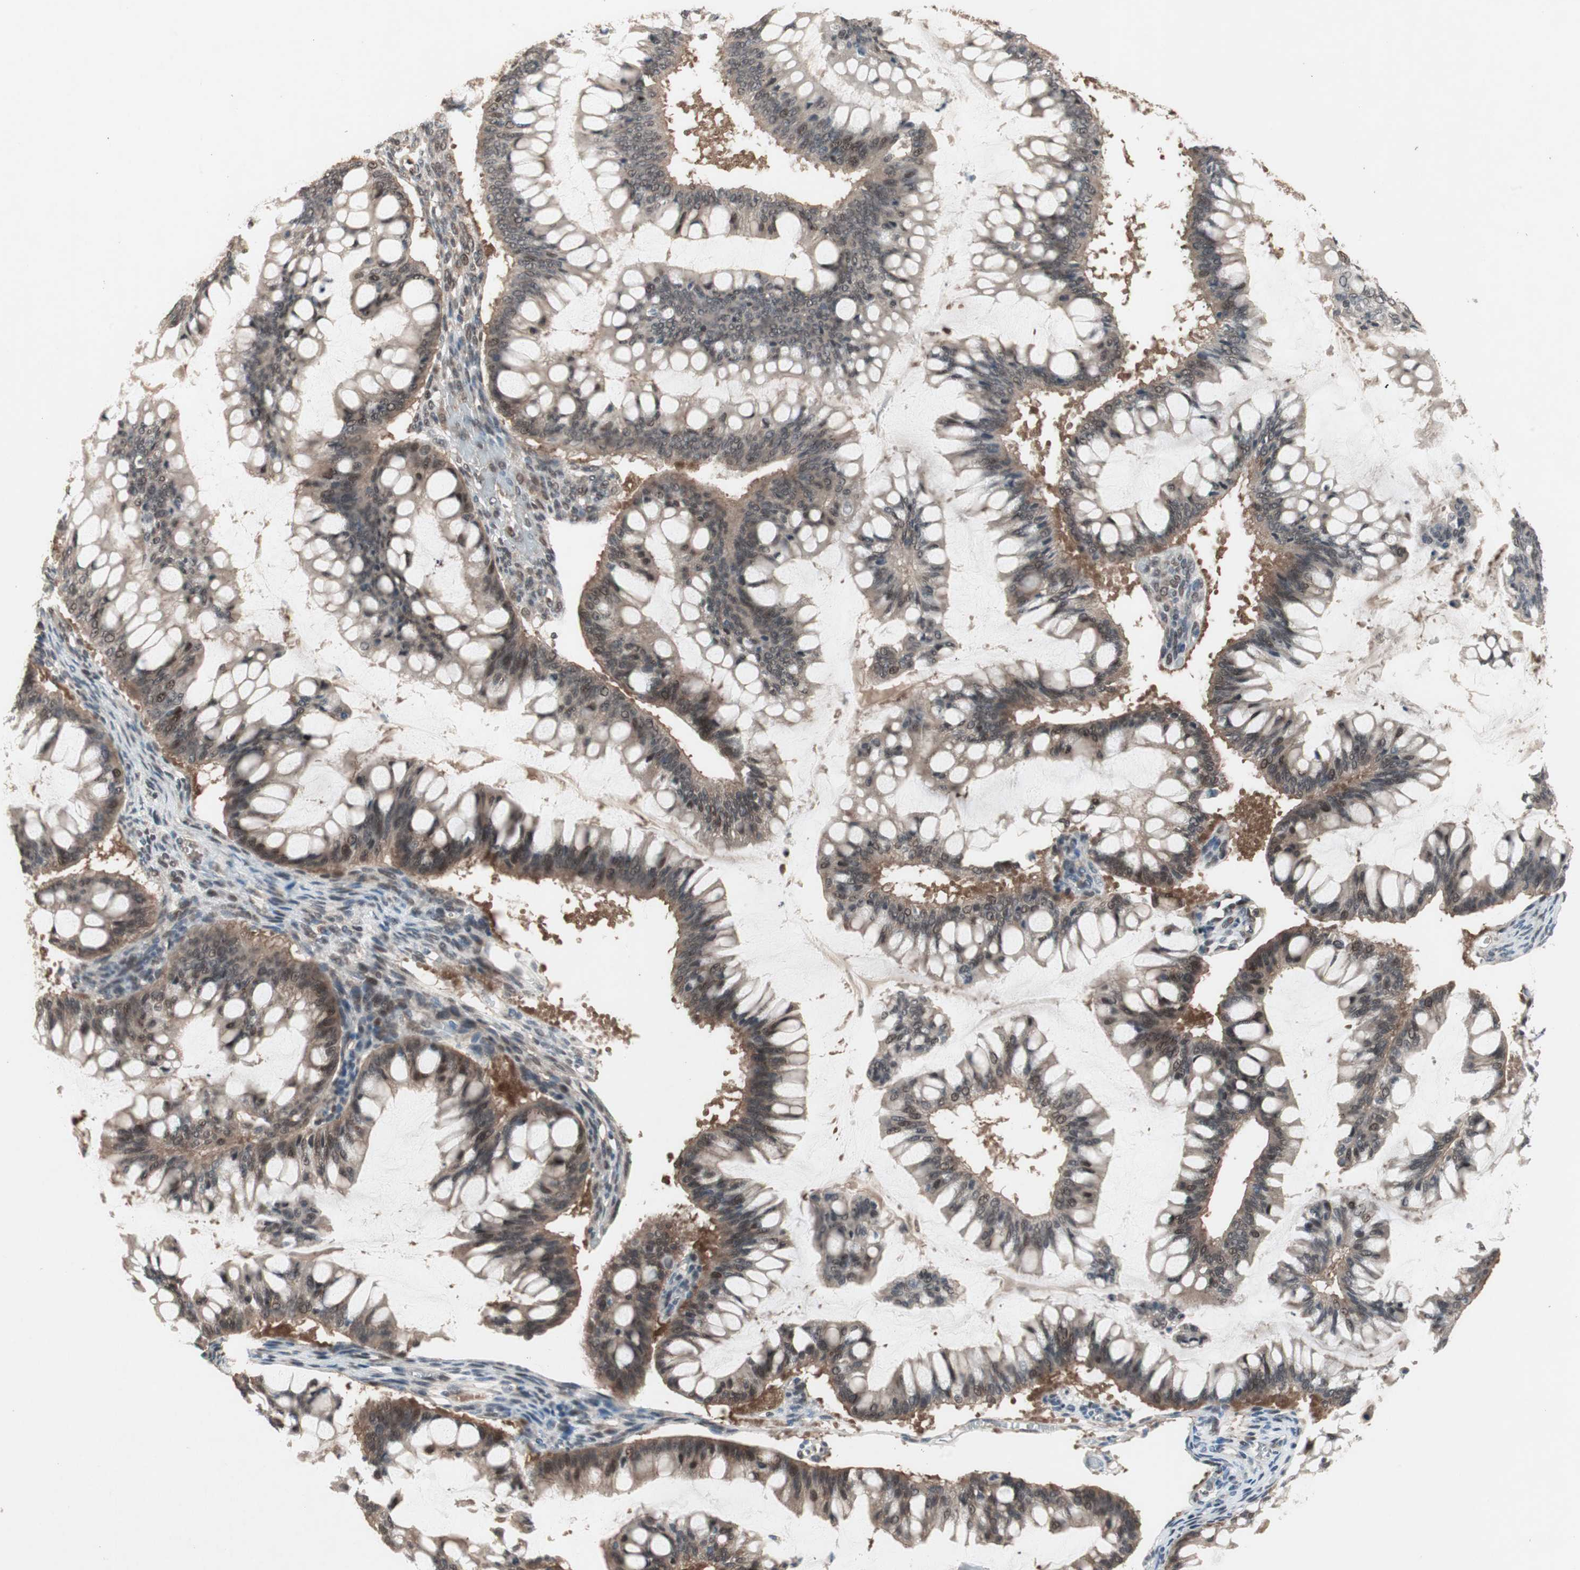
{"staining": {"intensity": "moderate", "quantity": ">75%", "location": "cytoplasmic/membranous,nuclear"}, "tissue": "ovarian cancer", "cell_type": "Tumor cells", "image_type": "cancer", "snomed": [{"axis": "morphology", "description": "Cystadenocarcinoma, mucinous, NOS"}, {"axis": "topography", "description": "Ovary"}], "caption": "Moderate cytoplasmic/membranous and nuclear expression for a protein is appreciated in about >75% of tumor cells of ovarian cancer (mucinous cystadenocarcinoma) using immunohistochemistry (IHC).", "gene": "GART", "patient": {"sex": "female", "age": 73}}